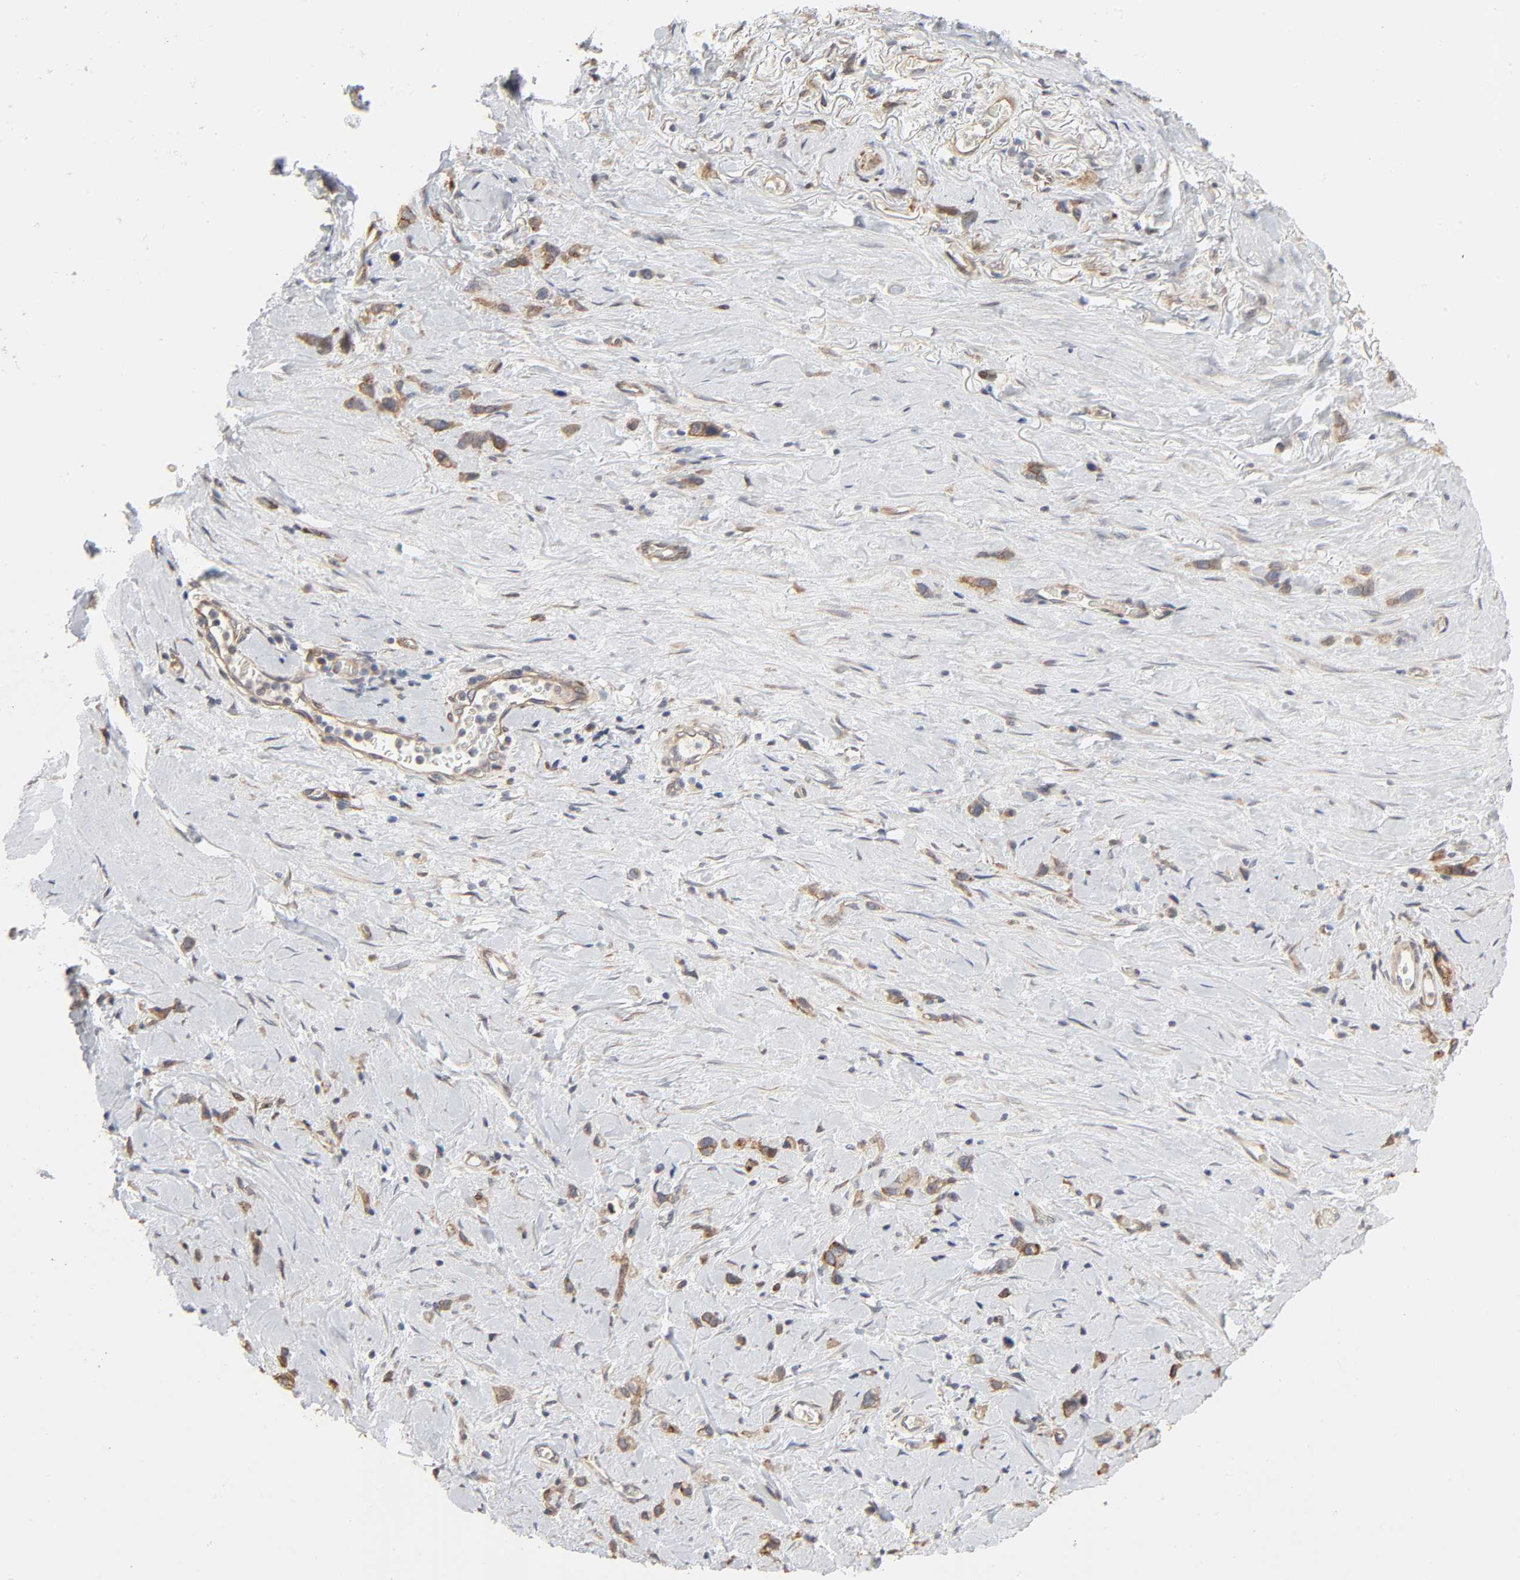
{"staining": {"intensity": "moderate", "quantity": ">75%", "location": "cytoplasmic/membranous"}, "tissue": "stomach cancer", "cell_type": "Tumor cells", "image_type": "cancer", "snomed": [{"axis": "morphology", "description": "Normal tissue, NOS"}, {"axis": "morphology", "description": "Adenocarcinoma, NOS"}, {"axis": "morphology", "description": "Adenocarcinoma, High grade"}, {"axis": "topography", "description": "Stomach, upper"}, {"axis": "topography", "description": "Stomach"}], "caption": "Protein expression analysis of adenocarcinoma (stomach) demonstrates moderate cytoplasmic/membranous staining in about >75% of tumor cells.", "gene": "NDRG2", "patient": {"sex": "female", "age": 65}}